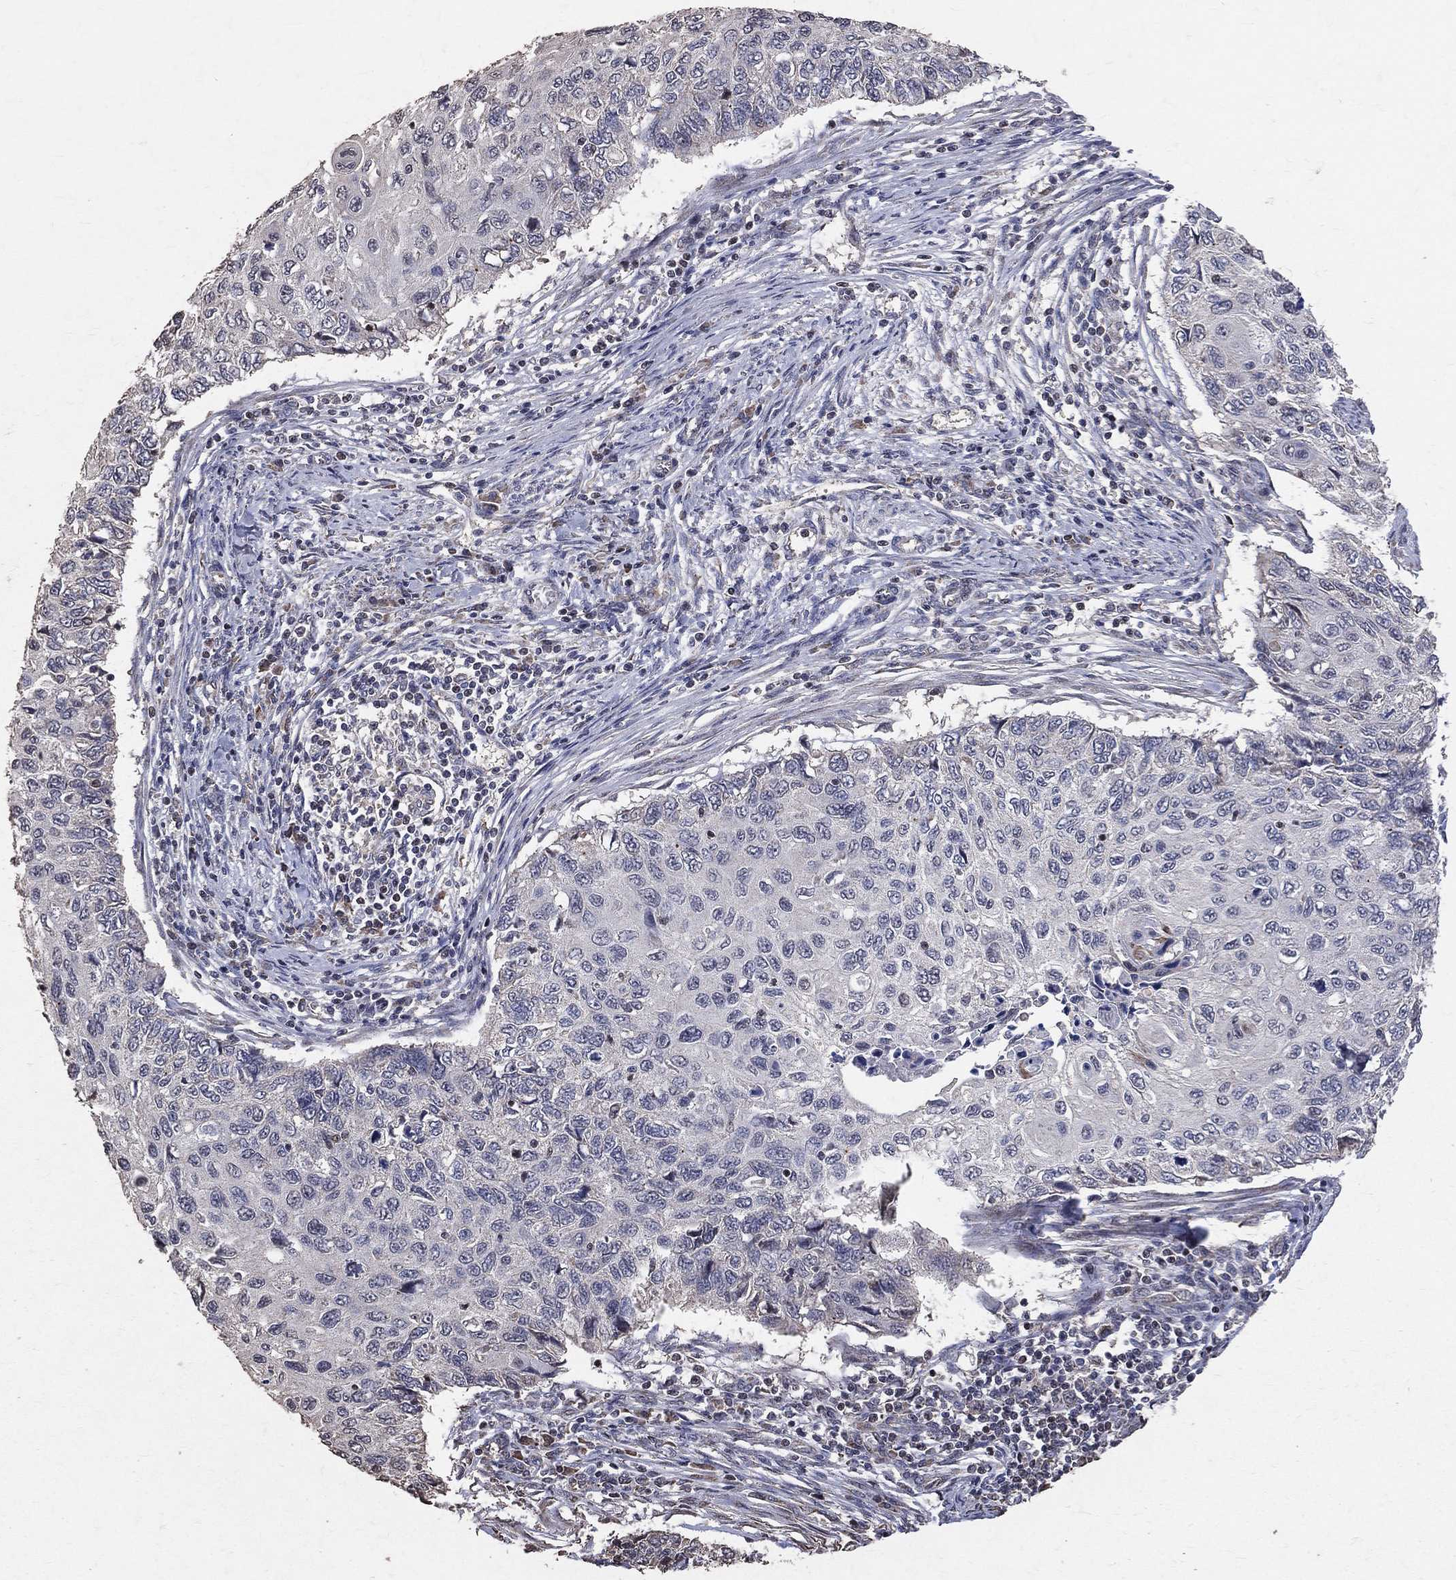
{"staining": {"intensity": "negative", "quantity": "none", "location": "none"}, "tissue": "cervical cancer", "cell_type": "Tumor cells", "image_type": "cancer", "snomed": [{"axis": "morphology", "description": "Squamous cell carcinoma, NOS"}, {"axis": "topography", "description": "Cervix"}], "caption": "High magnification brightfield microscopy of cervical squamous cell carcinoma stained with DAB (3,3'-diaminobenzidine) (brown) and counterstained with hematoxylin (blue): tumor cells show no significant positivity. The staining was performed using DAB (3,3'-diaminobenzidine) to visualize the protein expression in brown, while the nuclei were stained in blue with hematoxylin (Magnification: 20x).", "gene": "LY6K", "patient": {"sex": "female", "age": 70}}